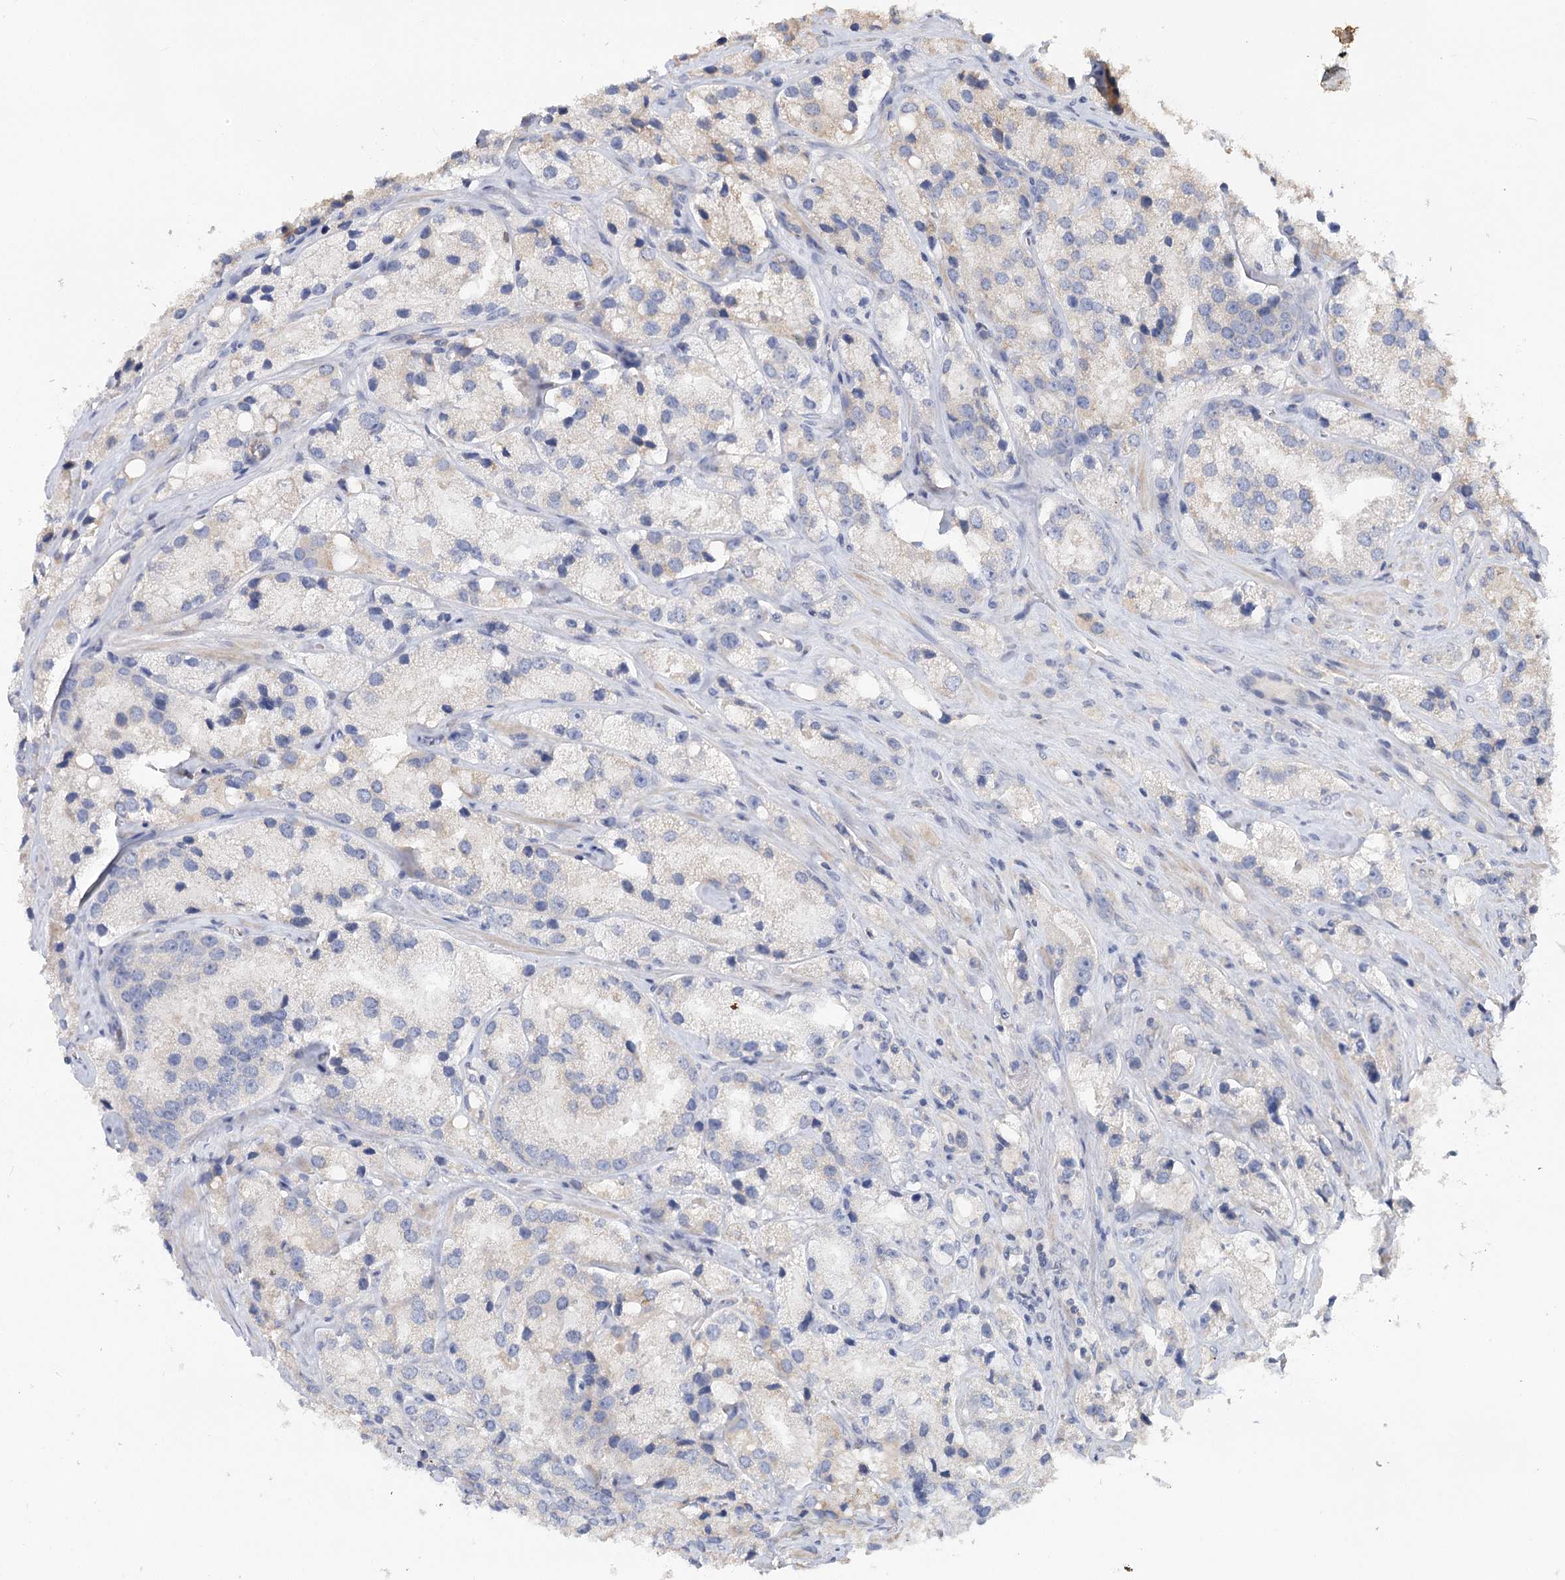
{"staining": {"intensity": "negative", "quantity": "none", "location": "none"}, "tissue": "prostate cancer", "cell_type": "Tumor cells", "image_type": "cancer", "snomed": [{"axis": "morphology", "description": "Adenocarcinoma, High grade"}, {"axis": "topography", "description": "Prostate"}], "caption": "IHC histopathology image of neoplastic tissue: human prostate adenocarcinoma (high-grade) stained with DAB displays no significant protein expression in tumor cells. (Brightfield microscopy of DAB (3,3'-diaminobenzidine) immunohistochemistry at high magnification).", "gene": "EPB41L5", "patient": {"sex": "male", "age": 66}}